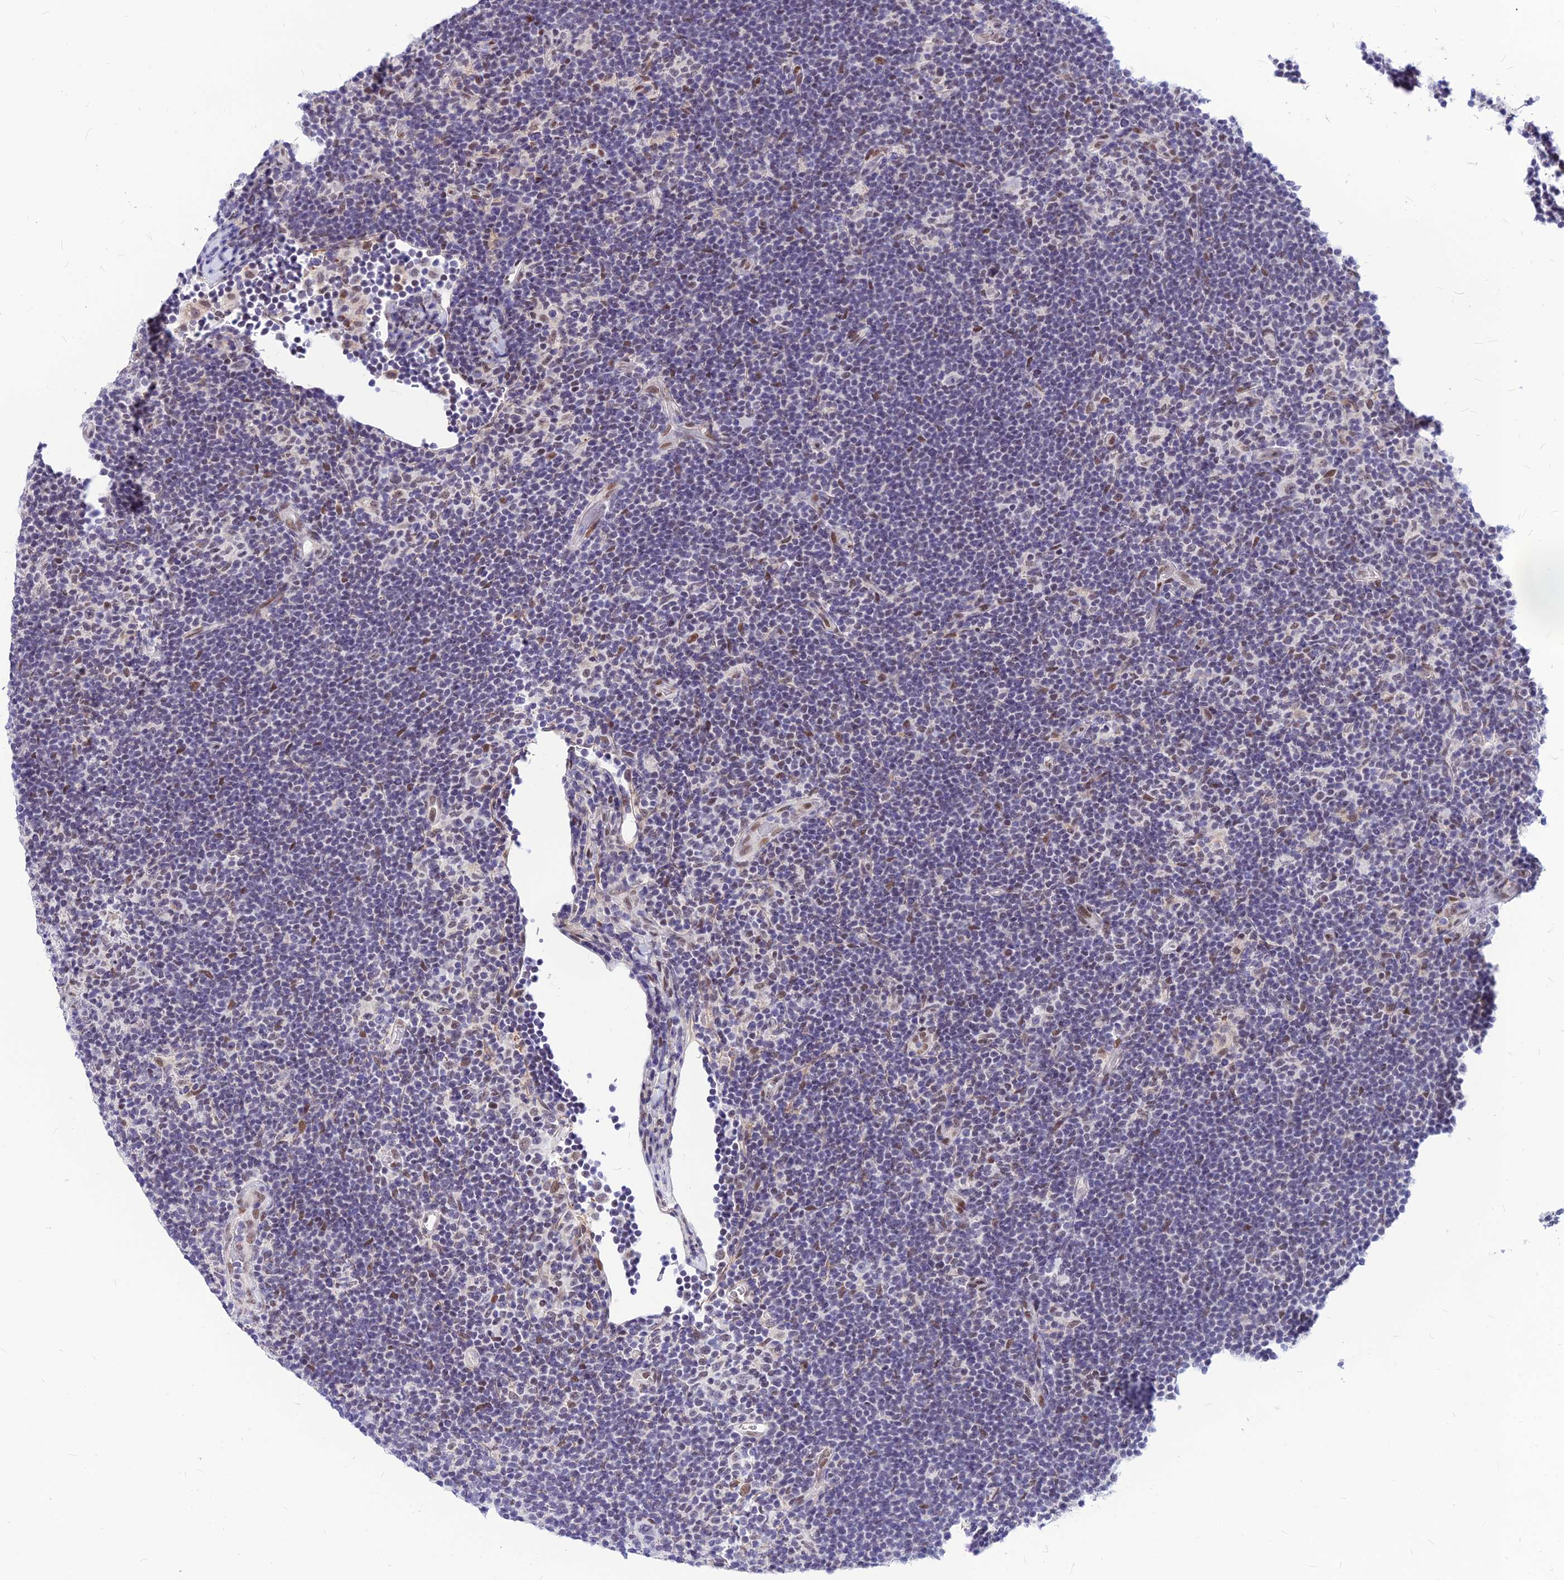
{"staining": {"intensity": "weak", "quantity": "<25%", "location": "nuclear"}, "tissue": "lymphoma", "cell_type": "Tumor cells", "image_type": "cancer", "snomed": [{"axis": "morphology", "description": "Hodgkin's disease, NOS"}, {"axis": "topography", "description": "Lymph node"}], "caption": "This is an IHC photomicrograph of human lymphoma. There is no staining in tumor cells.", "gene": "KCTD13", "patient": {"sex": "female", "age": 57}}